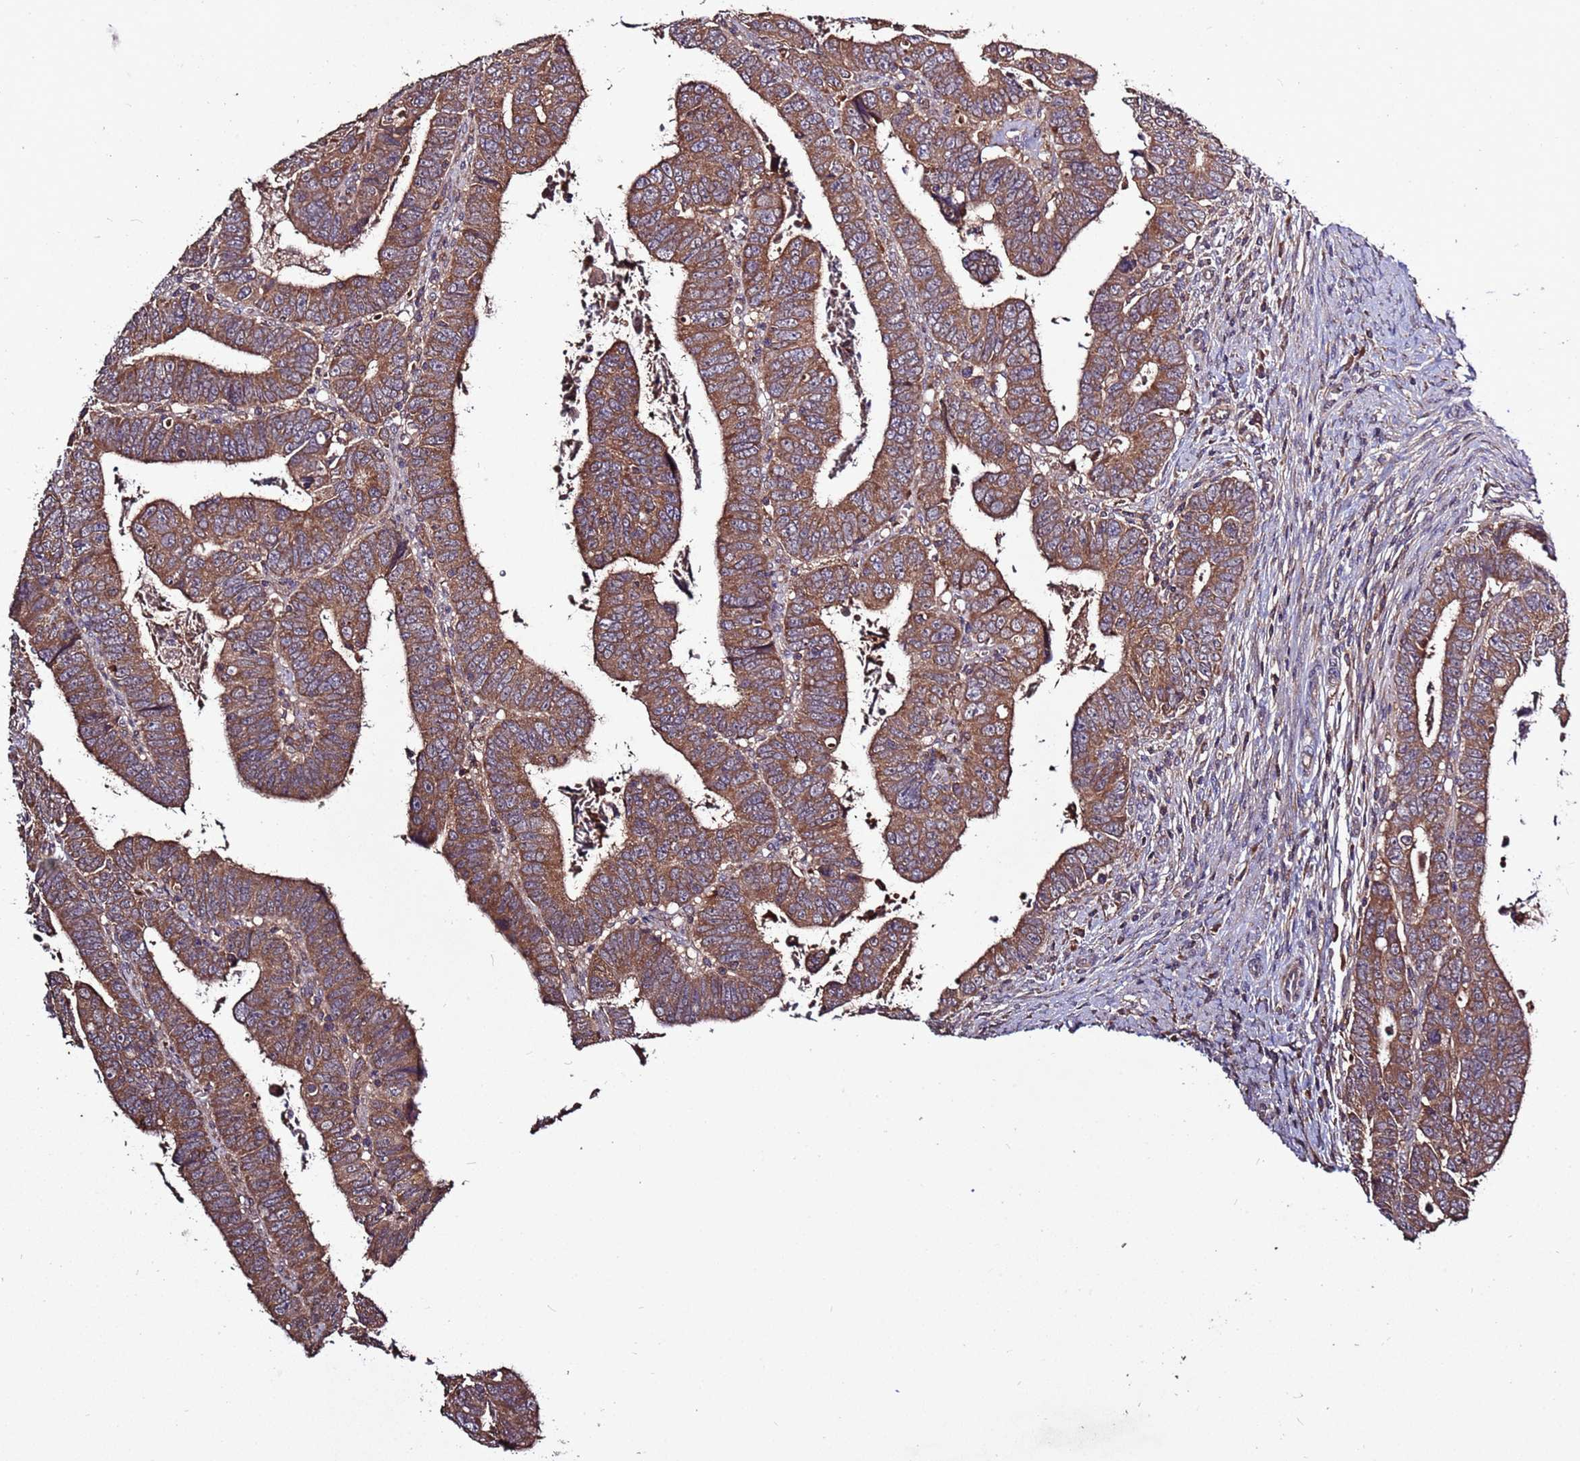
{"staining": {"intensity": "moderate", "quantity": ">75%", "location": "cytoplasmic/membranous"}, "tissue": "colorectal cancer", "cell_type": "Tumor cells", "image_type": "cancer", "snomed": [{"axis": "morphology", "description": "Normal tissue, NOS"}, {"axis": "morphology", "description": "Adenocarcinoma, NOS"}, {"axis": "topography", "description": "Rectum"}], "caption": "Tumor cells reveal moderate cytoplasmic/membranous positivity in about >75% of cells in colorectal adenocarcinoma.", "gene": "RPS15A", "patient": {"sex": "female", "age": 65}}